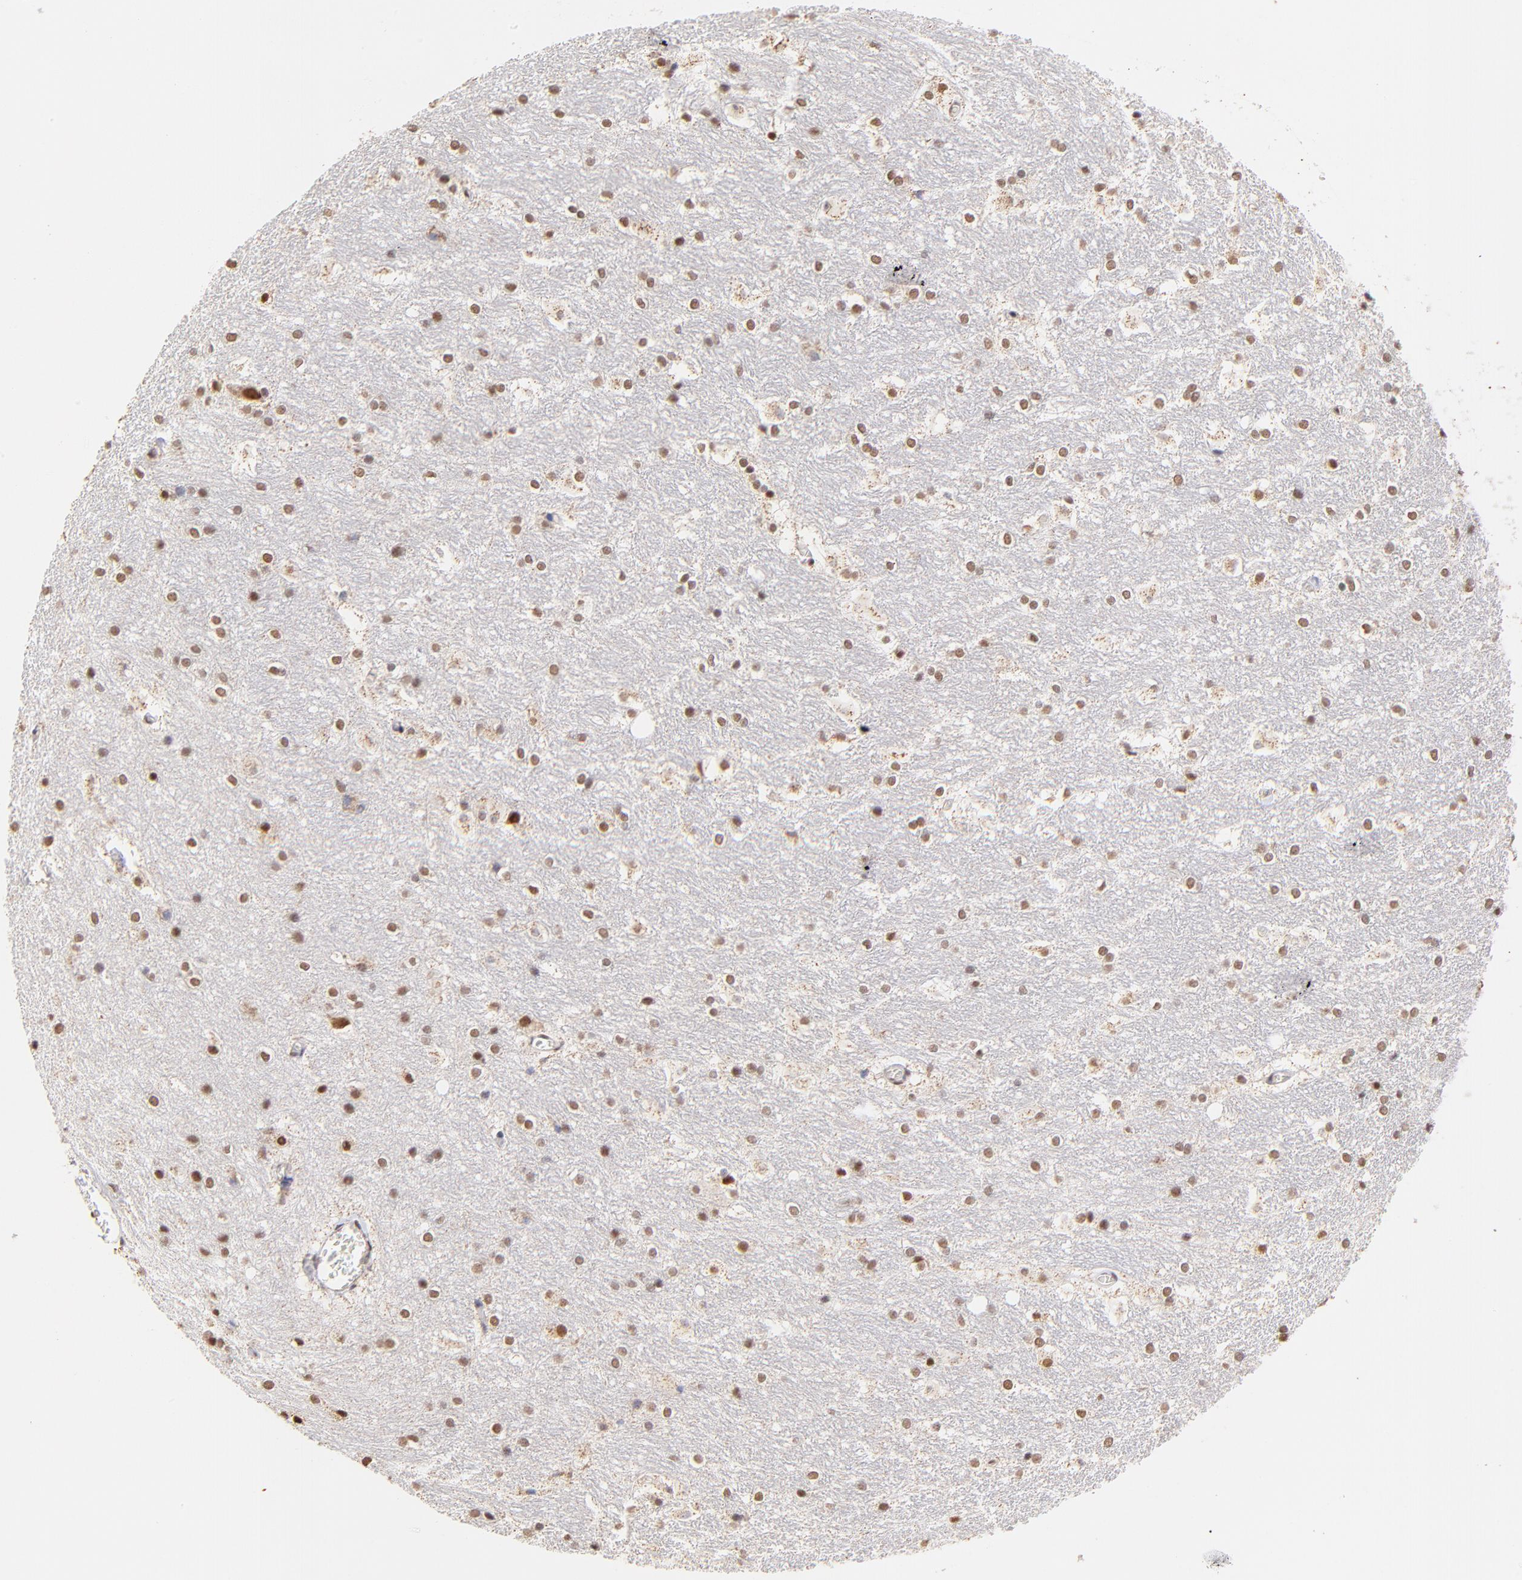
{"staining": {"intensity": "moderate", "quantity": "25%-75%", "location": "nuclear"}, "tissue": "hippocampus", "cell_type": "Glial cells", "image_type": "normal", "snomed": [{"axis": "morphology", "description": "Normal tissue, NOS"}, {"axis": "topography", "description": "Hippocampus"}], "caption": "Glial cells reveal moderate nuclear staining in approximately 25%-75% of cells in normal hippocampus.", "gene": "ZNF670", "patient": {"sex": "female", "age": 19}}